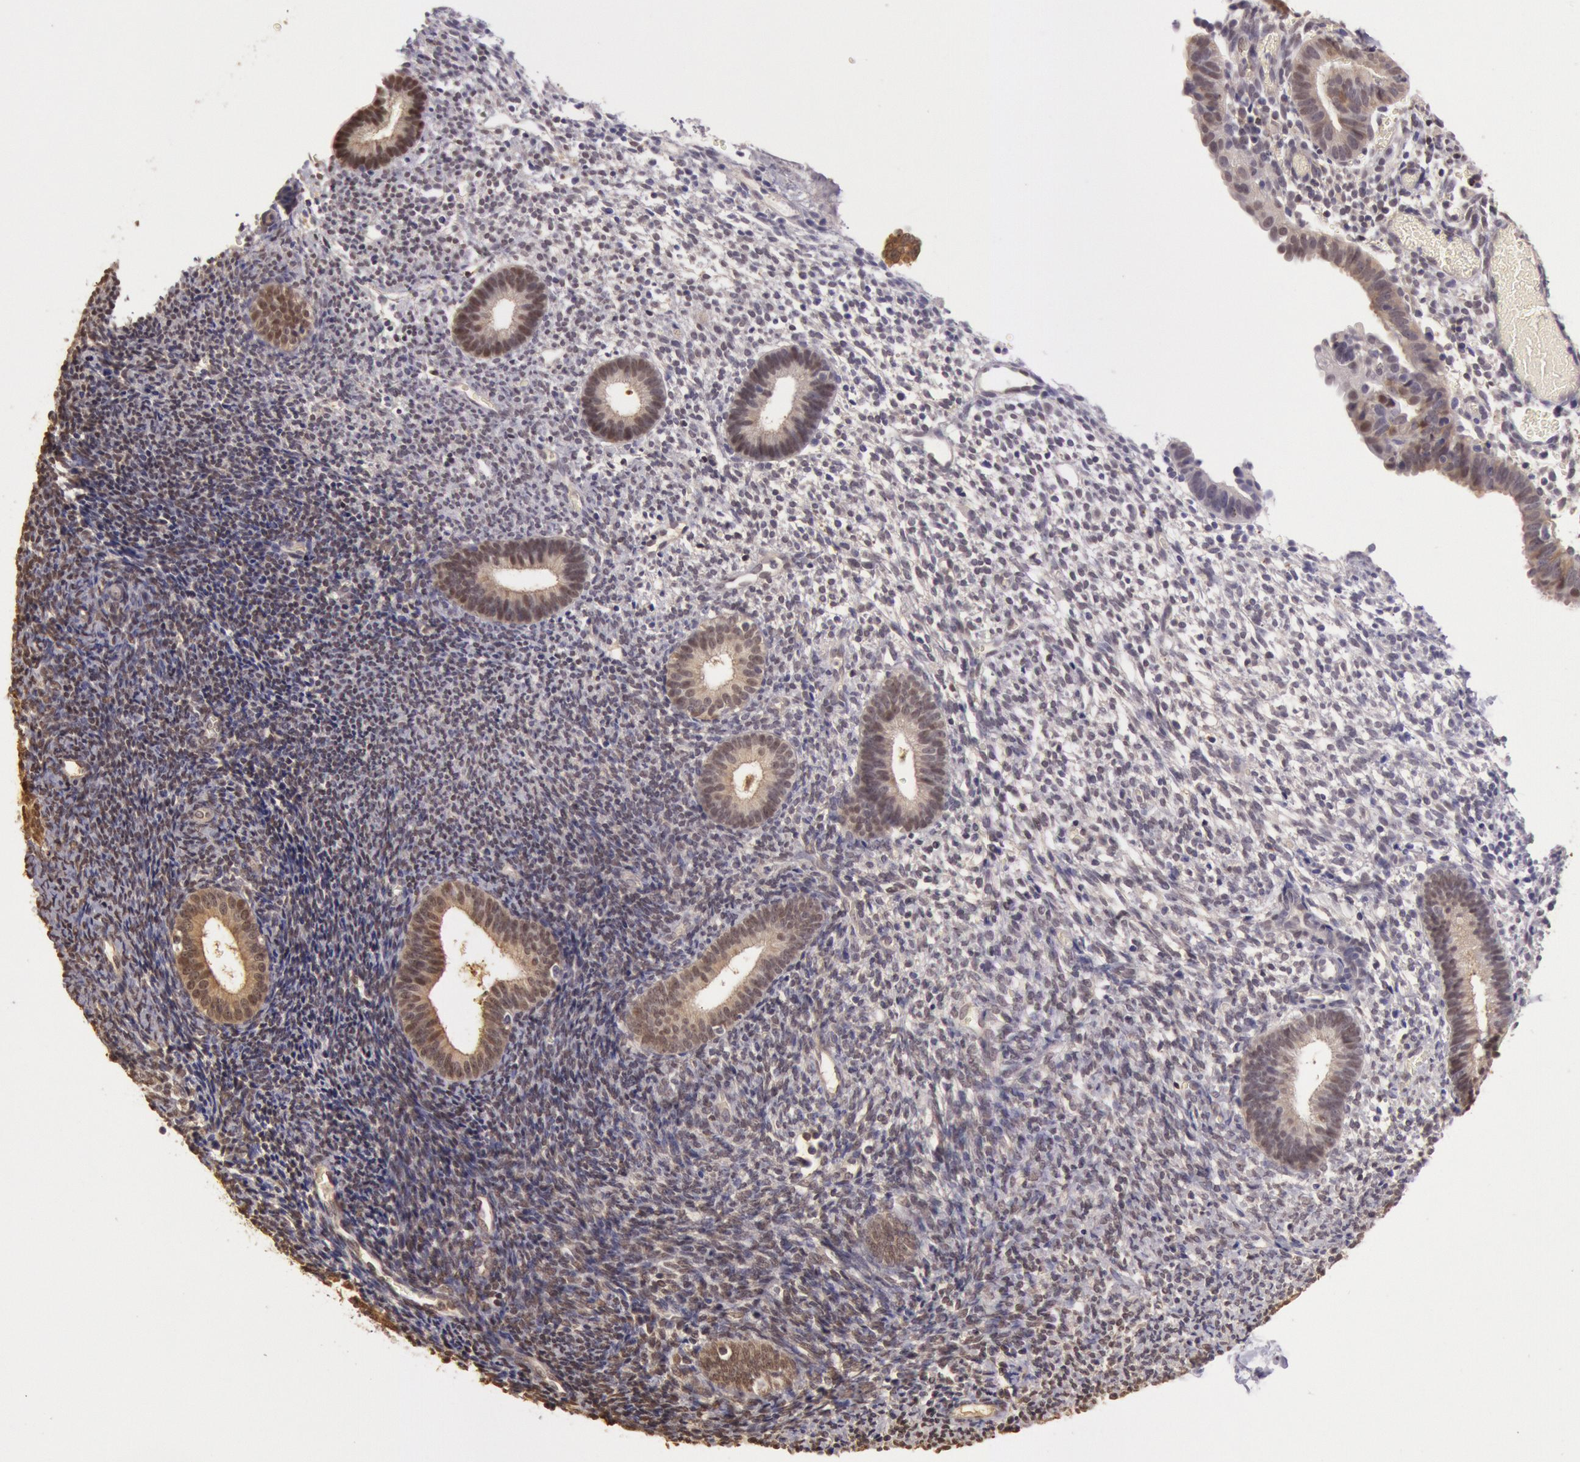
{"staining": {"intensity": "moderate", "quantity": "25%-75%", "location": "cytoplasmic/membranous,nuclear"}, "tissue": "endometrium", "cell_type": "Cells in endometrial stroma", "image_type": "normal", "snomed": [{"axis": "morphology", "description": "Normal tissue, NOS"}, {"axis": "topography", "description": "Endometrium"}], "caption": "This micrograph exhibits immunohistochemistry (IHC) staining of normal human endometrium, with medium moderate cytoplasmic/membranous,nuclear expression in approximately 25%-75% of cells in endometrial stroma.", "gene": "SOD1", "patient": {"sex": "female", "age": 82}}